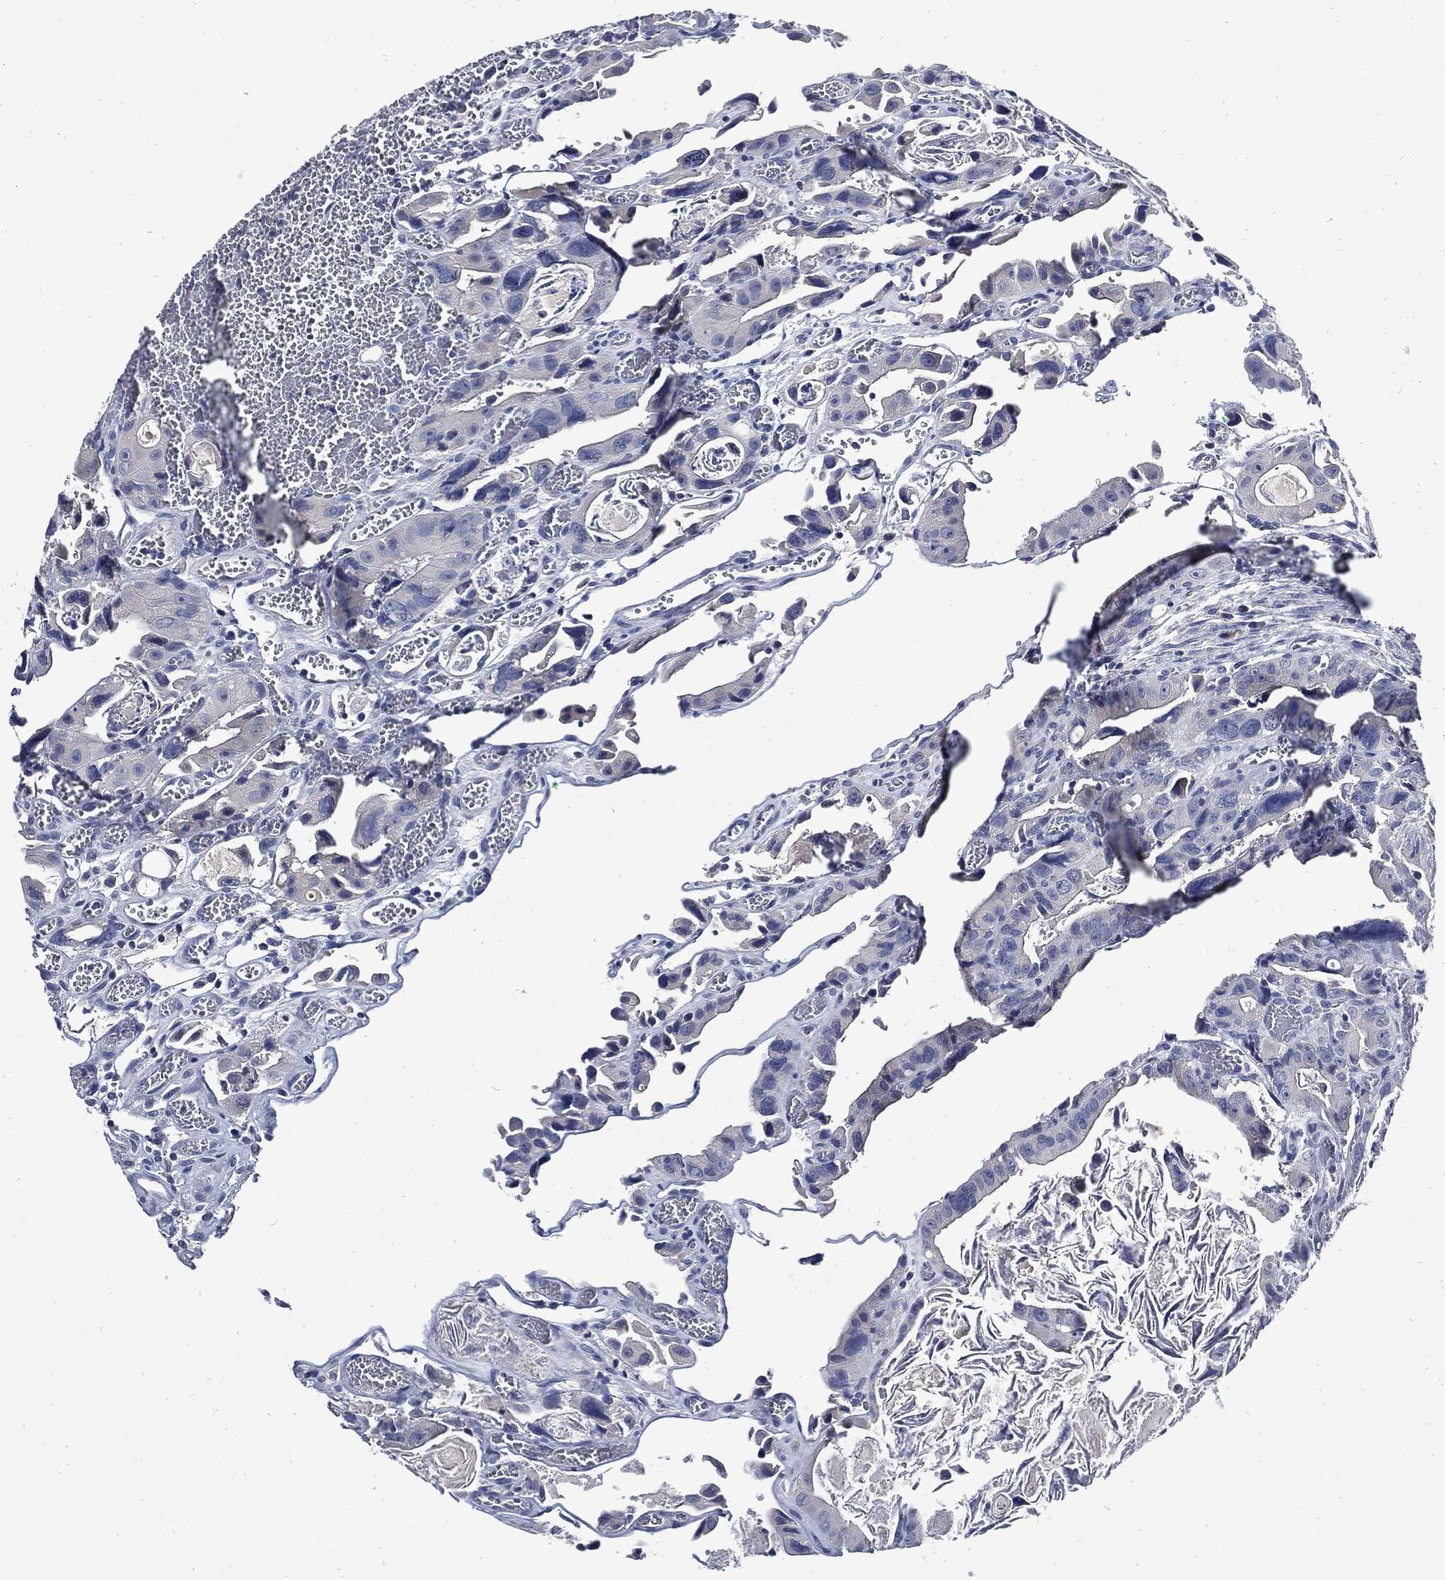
{"staining": {"intensity": "negative", "quantity": "none", "location": "none"}, "tissue": "colorectal cancer", "cell_type": "Tumor cells", "image_type": "cancer", "snomed": [{"axis": "morphology", "description": "Adenocarcinoma, NOS"}, {"axis": "topography", "description": "Rectum"}], "caption": "This is an IHC image of colorectal cancer (adenocarcinoma). There is no positivity in tumor cells.", "gene": "CPE", "patient": {"sex": "male", "age": 64}}